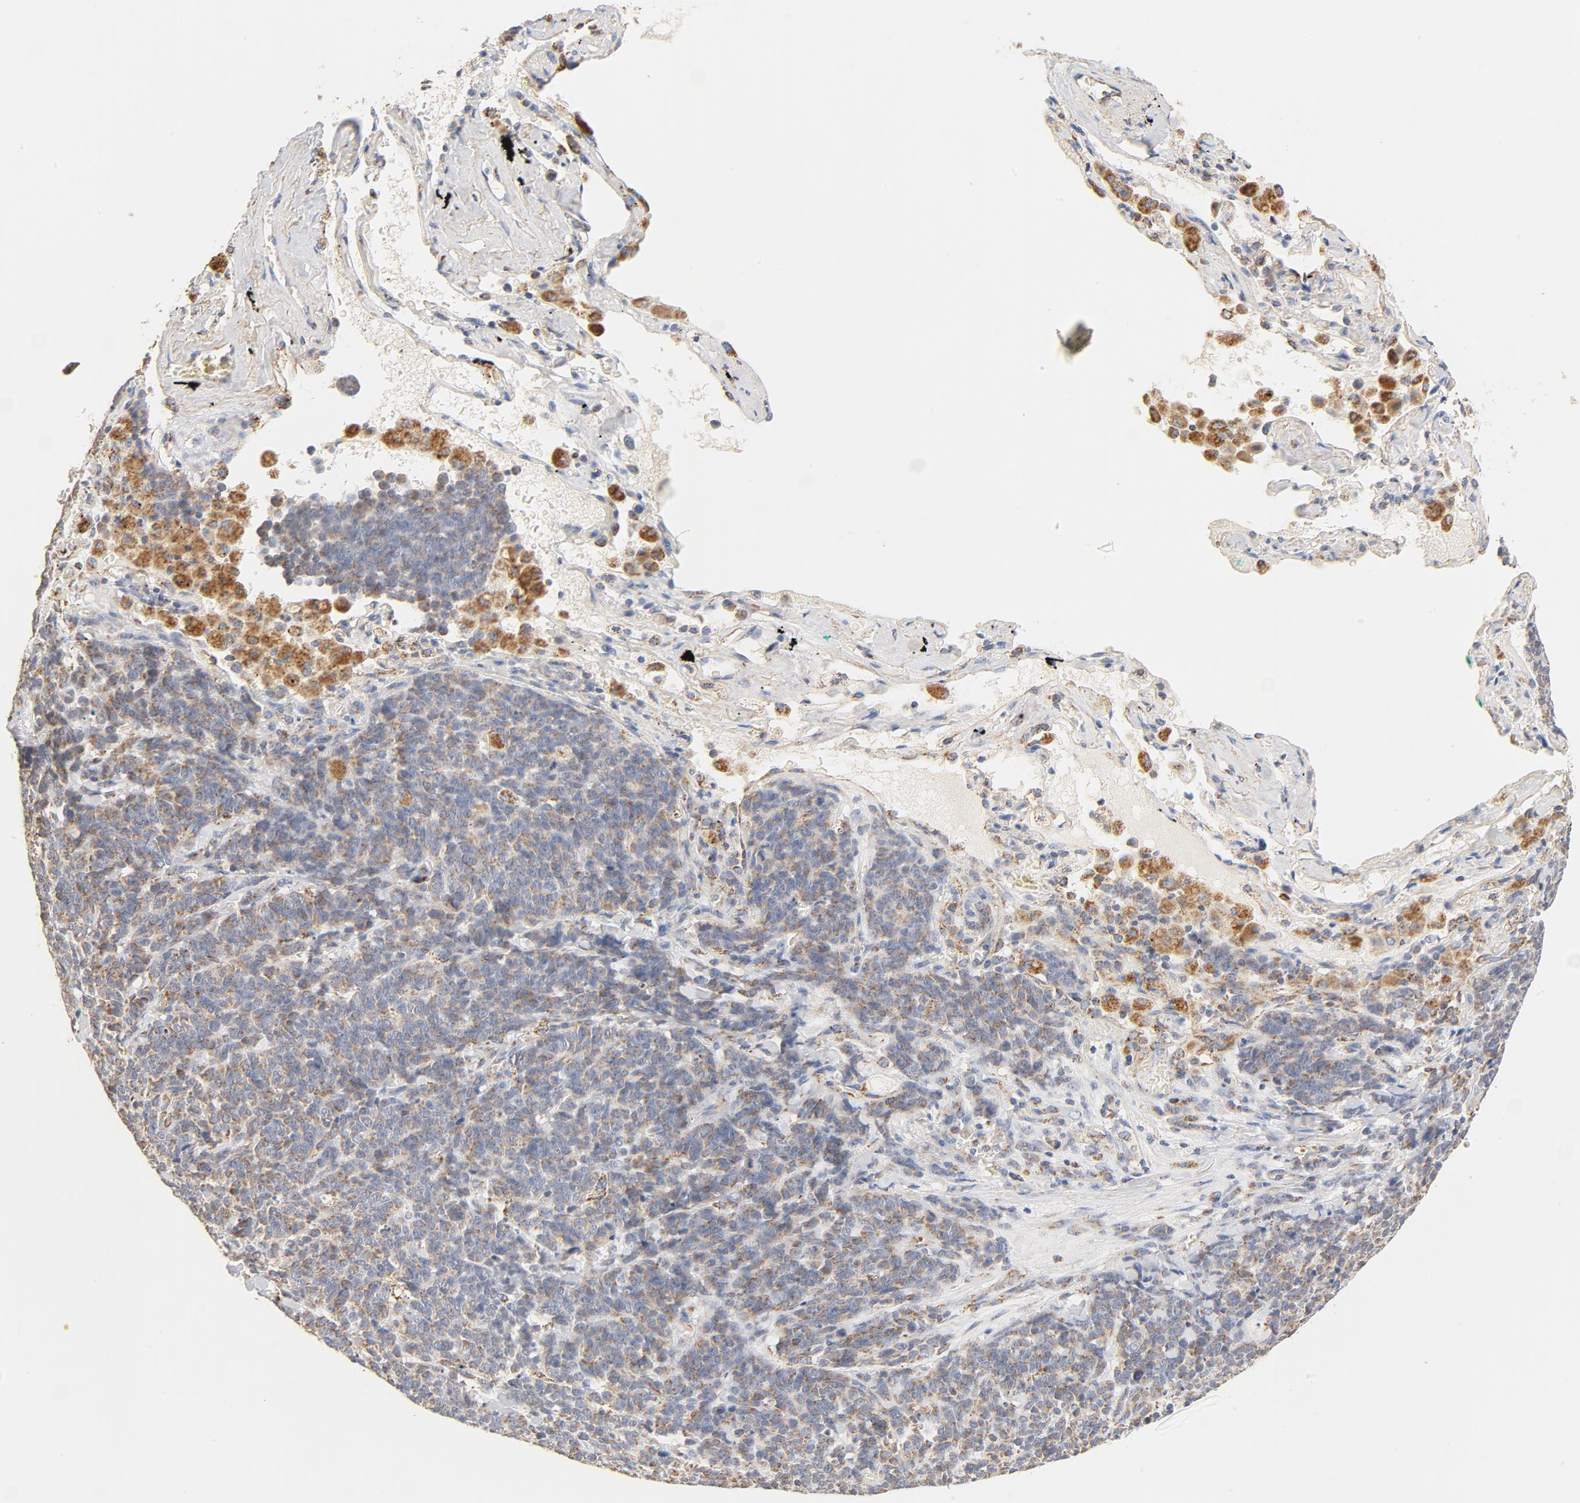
{"staining": {"intensity": "weak", "quantity": ">75%", "location": "cytoplasmic/membranous"}, "tissue": "lung cancer", "cell_type": "Tumor cells", "image_type": "cancer", "snomed": [{"axis": "morphology", "description": "Neoplasm, malignant, NOS"}, {"axis": "topography", "description": "Lung"}], "caption": "Immunohistochemical staining of lung neoplasm (malignant) displays weak cytoplasmic/membranous protein expression in about >75% of tumor cells. (IHC, brightfield microscopy, high magnification).", "gene": "COX4I1", "patient": {"sex": "female", "age": 58}}